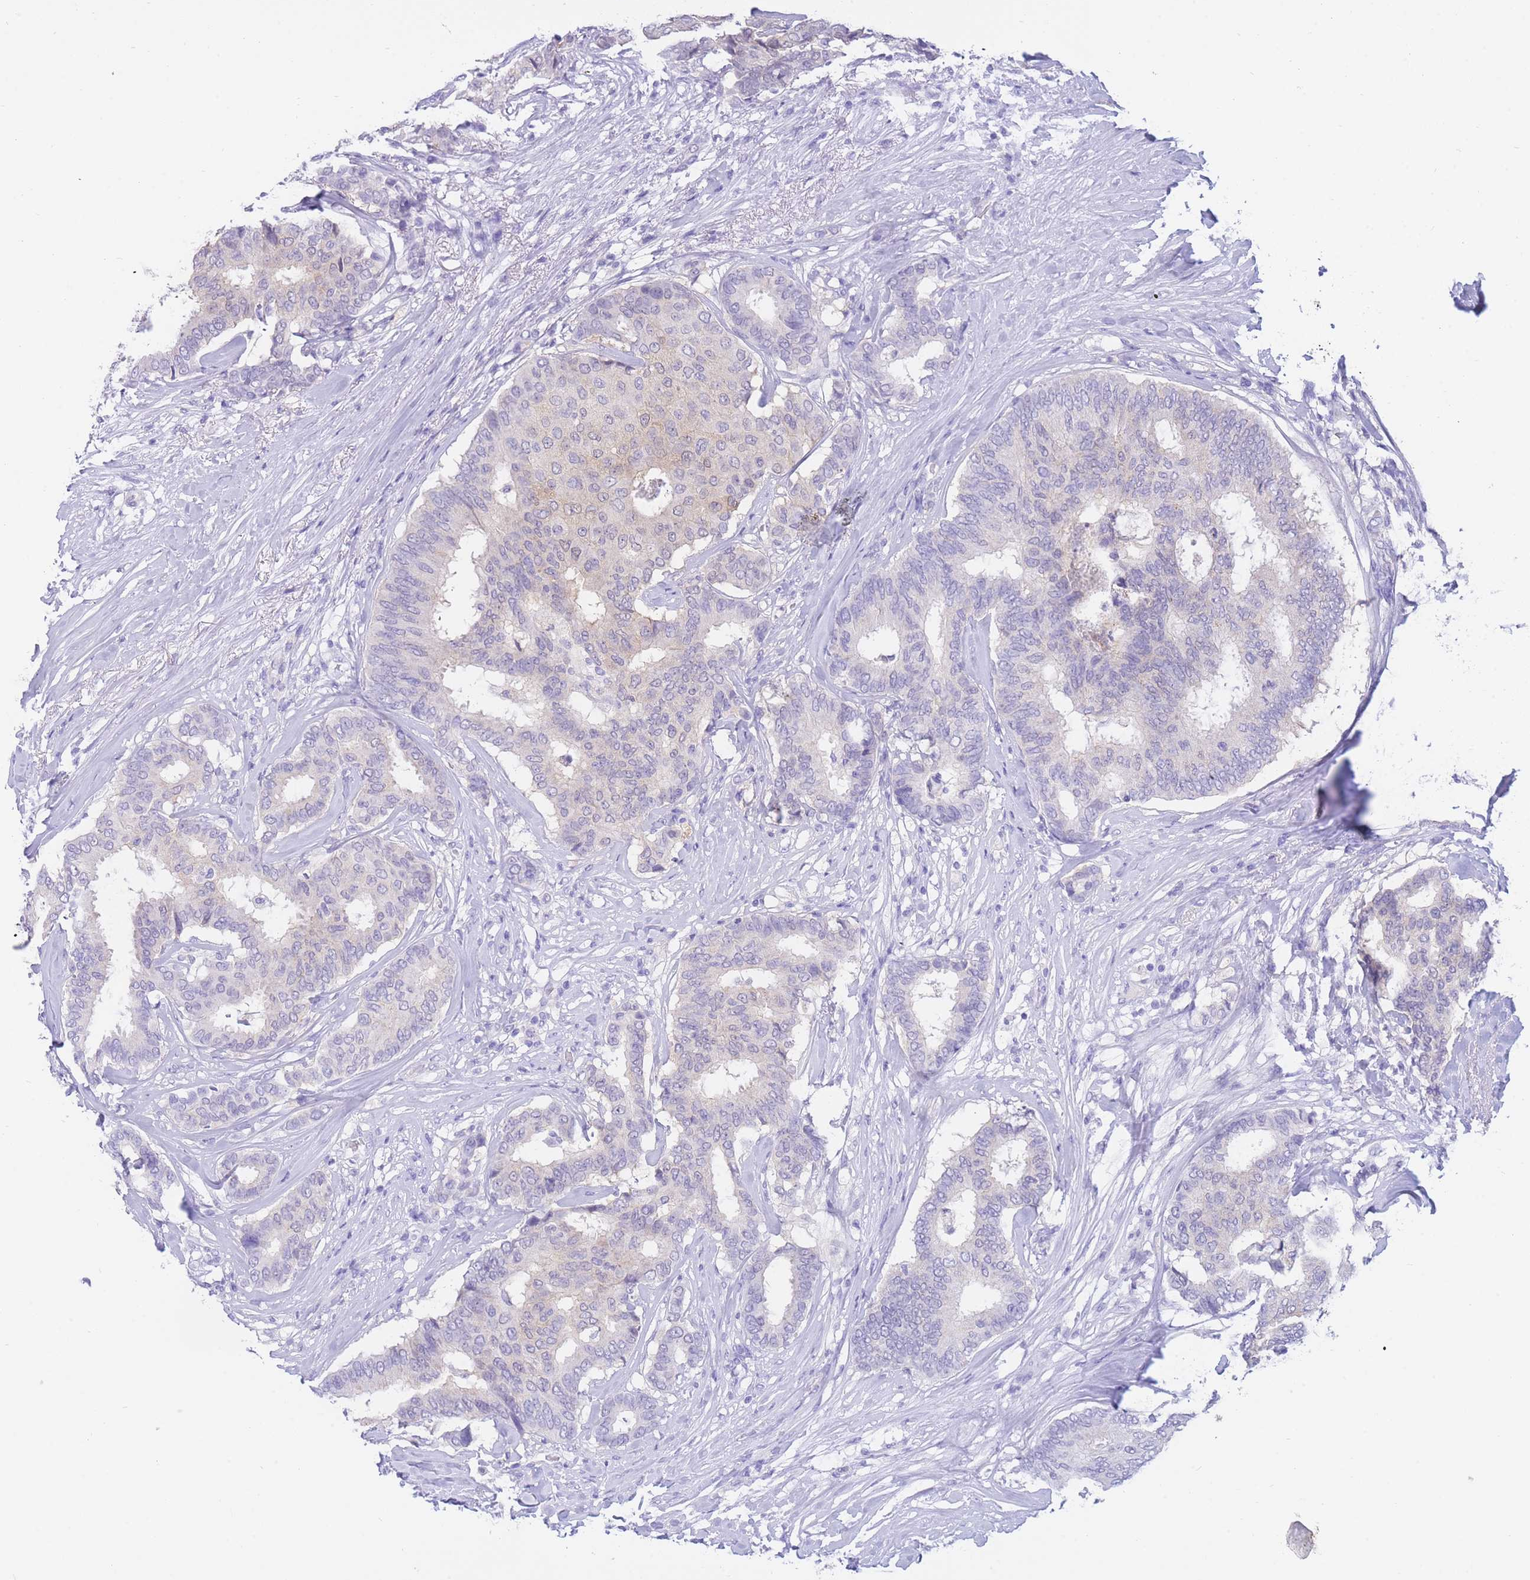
{"staining": {"intensity": "weak", "quantity": "25%-75%", "location": "cytoplasmic/membranous"}, "tissue": "breast cancer", "cell_type": "Tumor cells", "image_type": "cancer", "snomed": [{"axis": "morphology", "description": "Duct carcinoma"}, {"axis": "topography", "description": "Breast"}], "caption": "Human breast invasive ductal carcinoma stained with a brown dye exhibits weak cytoplasmic/membranous positive positivity in approximately 25%-75% of tumor cells.", "gene": "SULT1A1", "patient": {"sex": "female", "age": 75}}